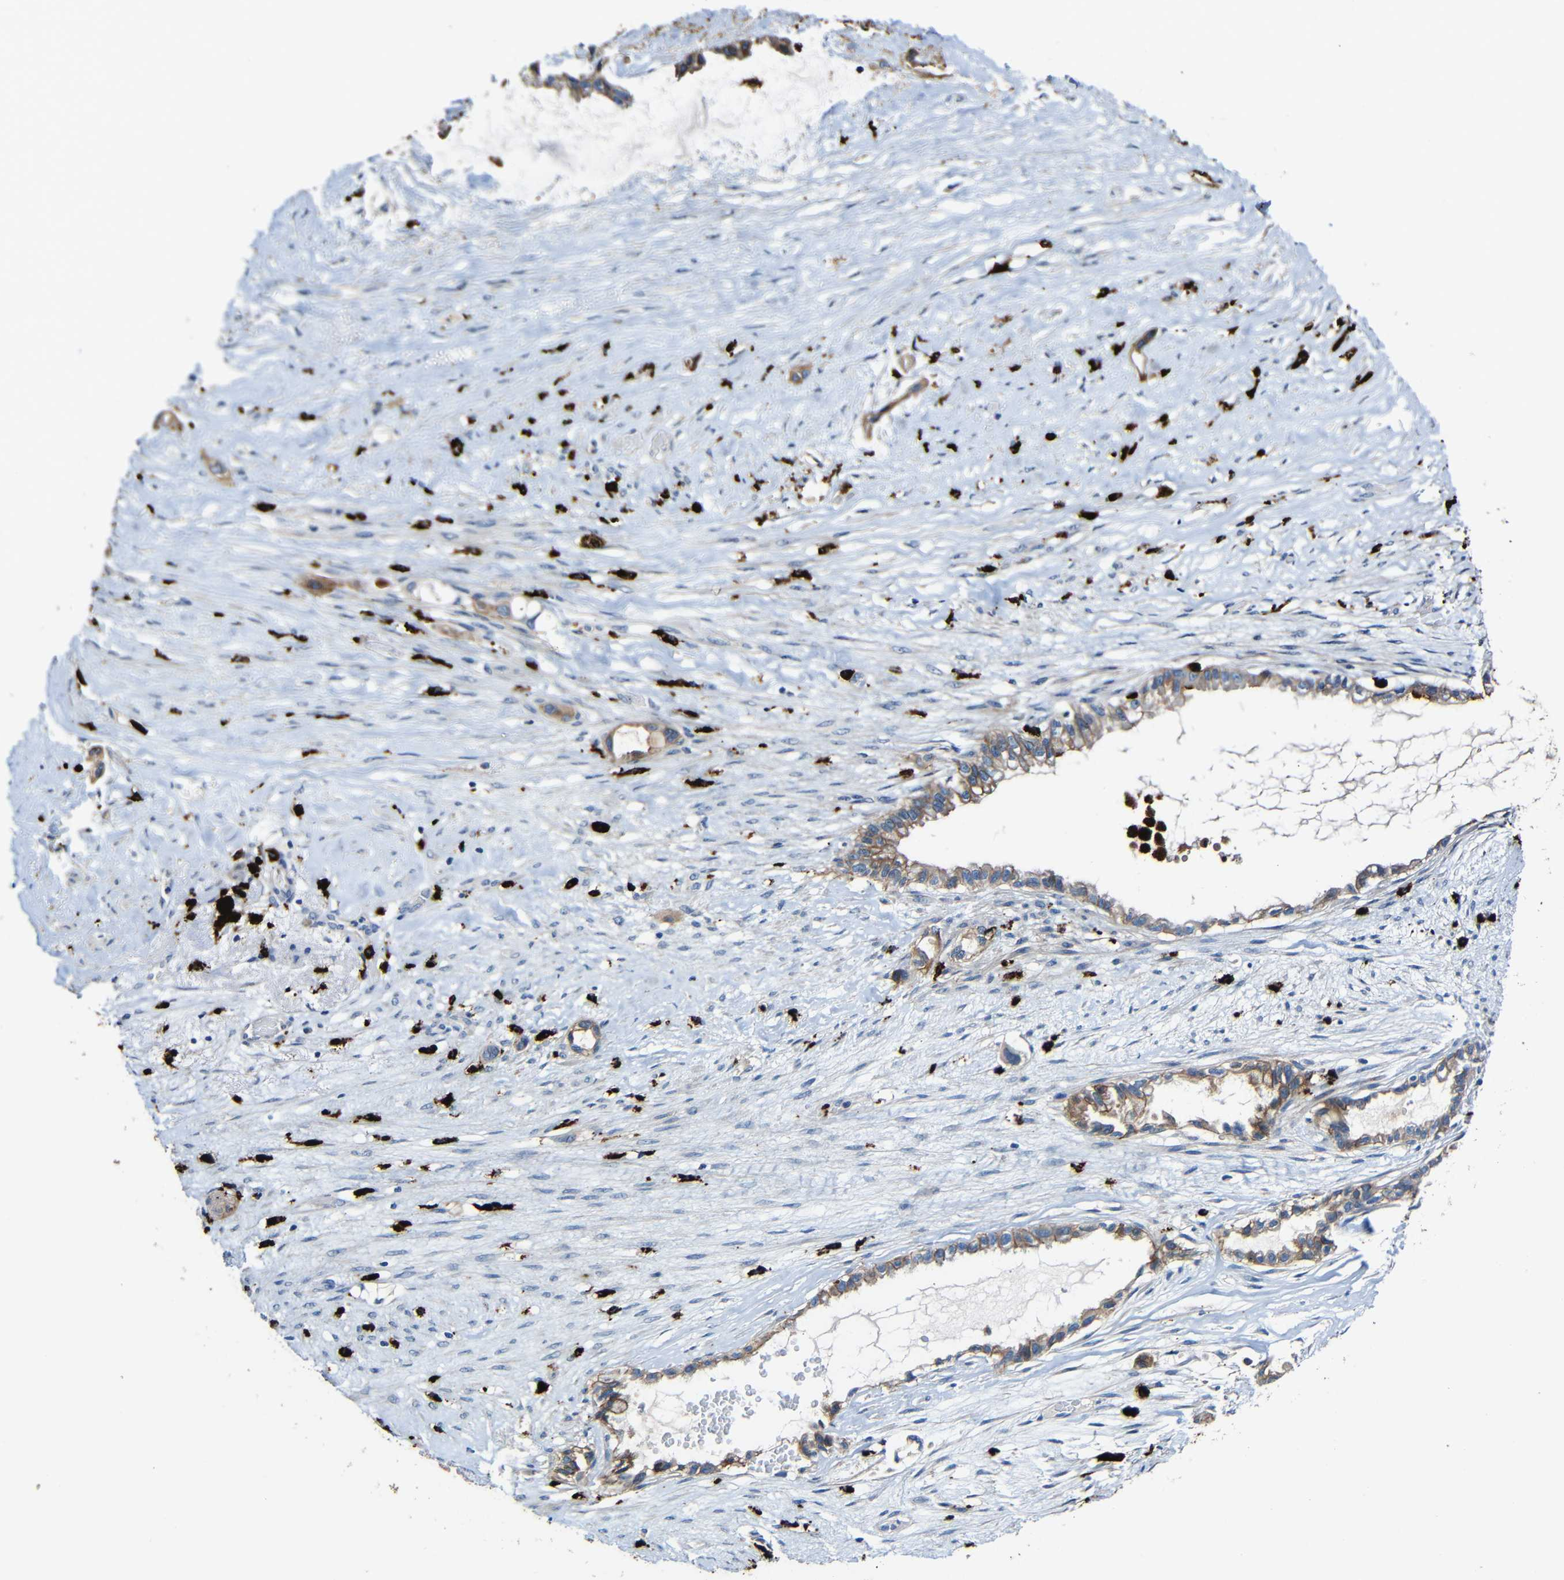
{"staining": {"intensity": "moderate", "quantity": ">75%", "location": "cytoplasmic/membranous"}, "tissue": "liver cancer", "cell_type": "Tumor cells", "image_type": "cancer", "snomed": [{"axis": "morphology", "description": "Cholangiocarcinoma"}, {"axis": "topography", "description": "Liver"}], "caption": "This histopathology image displays immunohistochemistry staining of human liver cholangiocarcinoma, with medium moderate cytoplasmic/membranous staining in about >75% of tumor cells.", "gene": "HLA-DMA", "patient": {"sex": "female", "age": 65}}